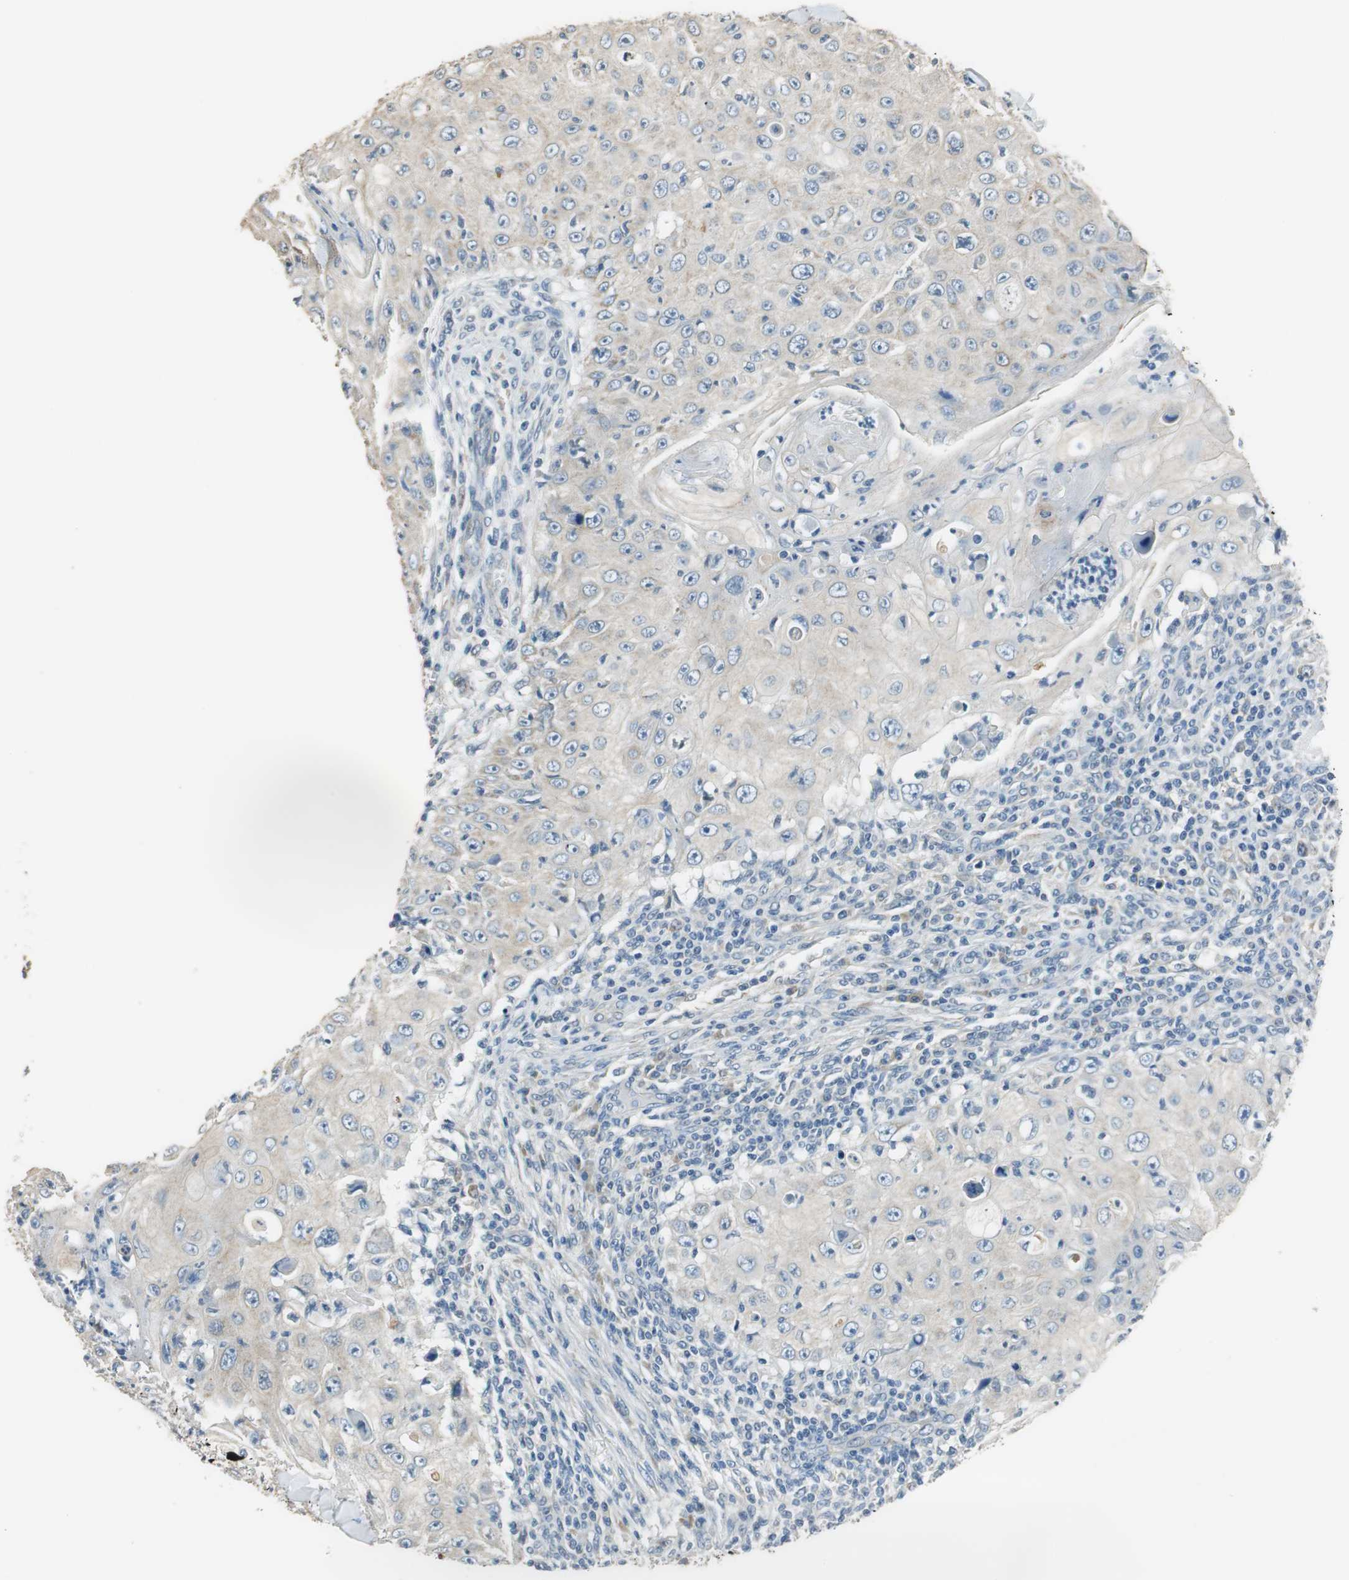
{"staining": {"intensity": "weak", "quantity": "25%-75%", "location": "cytoplasmic/membranous"}, "tissue": "skin cancer", "cell_type": "Tumor cells", "image_type": "cancer", "snomed": [{"axis": "morphology", "description": "Squamous cell carcinoma, NOS"}, {"axis": "topography", "description": "Skin"}], "caption": "A brown stain highlights weak cytoplasmic/membranous expression of a protein in skin cancer tumor cells. (brown staining indicates protein expression, while blue staining denotes nuclei).", "gene": "ALDH4A1", "patient": {"sex": "male", "age": 86}}